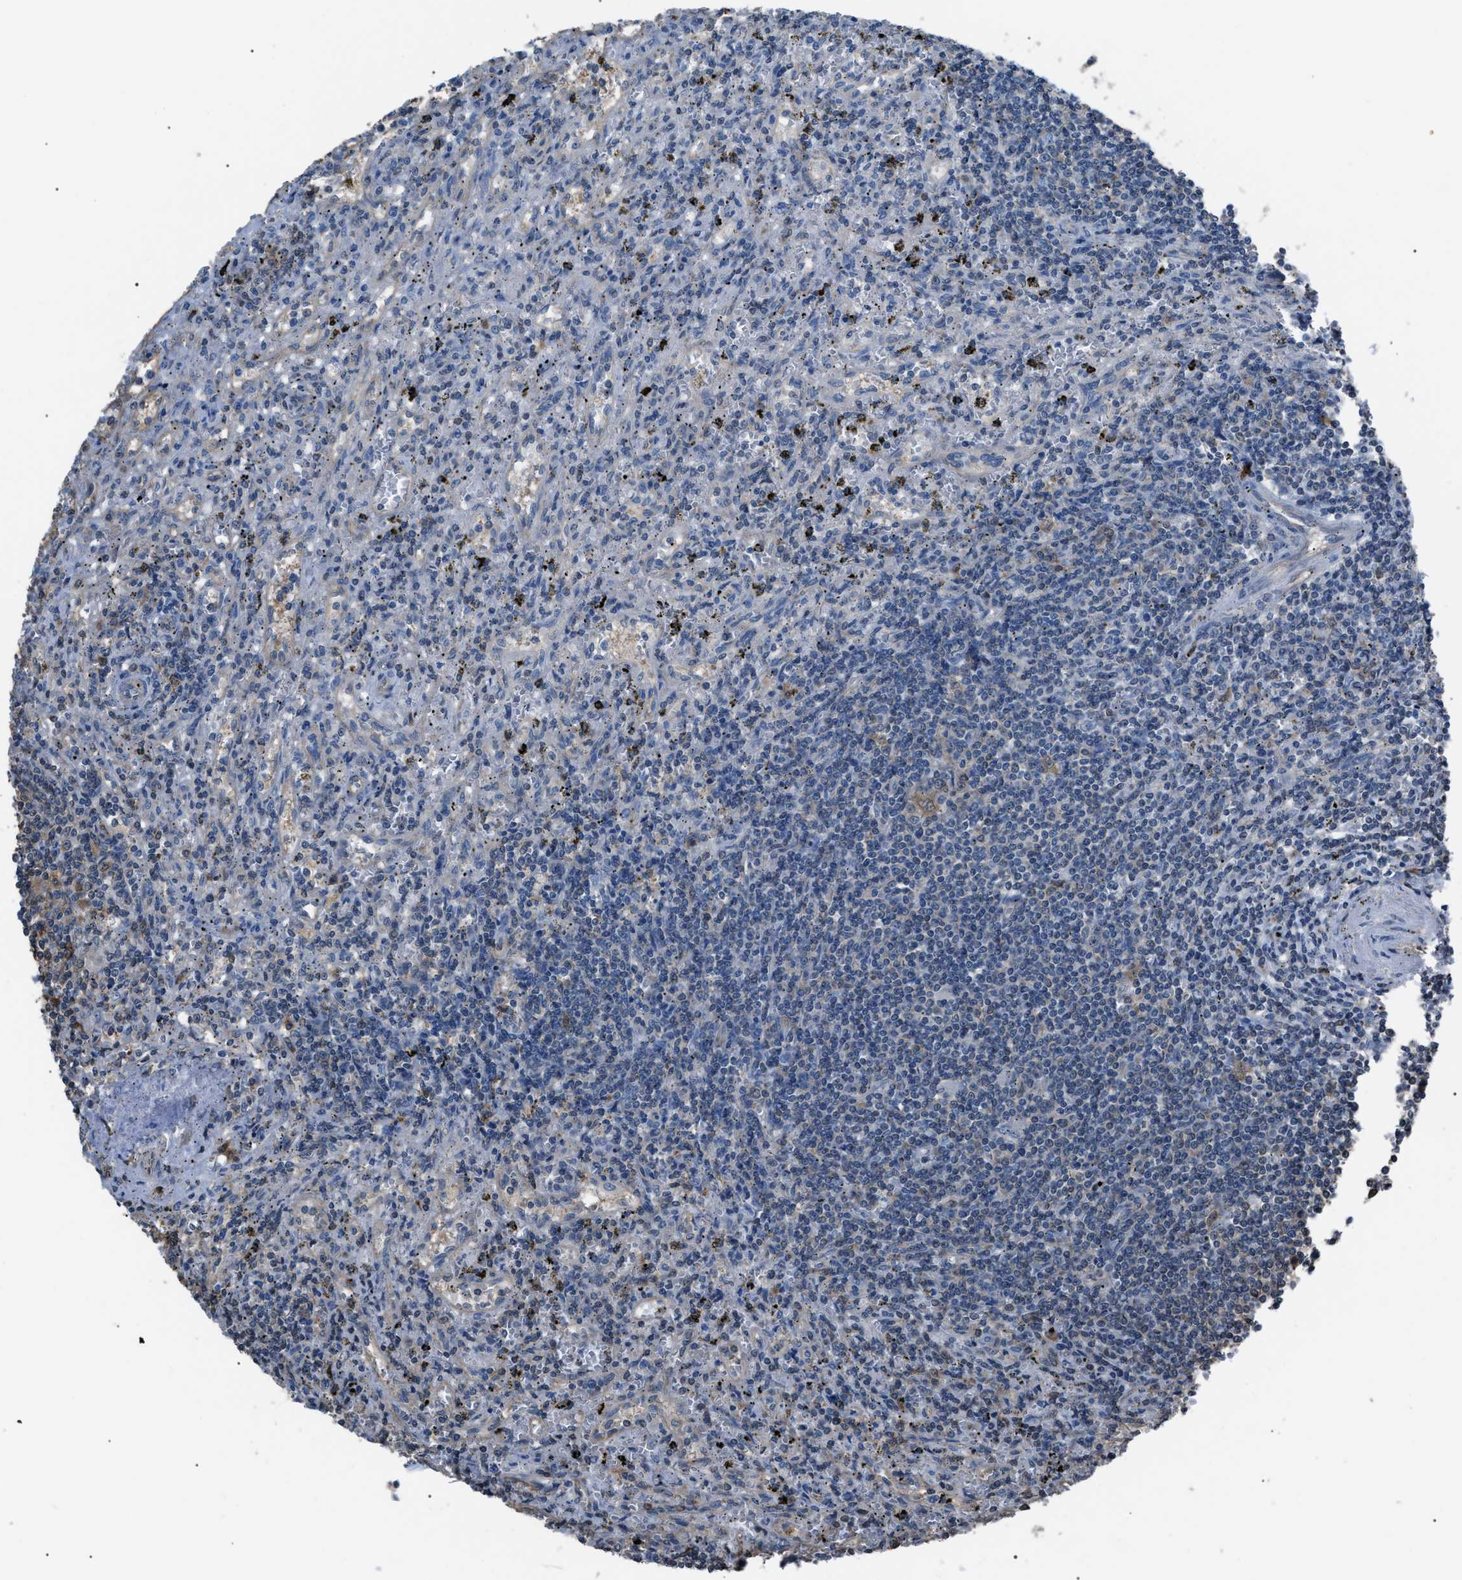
{"staining": {"intensity": "negative", "quantity": "none", "location": "none"}, "tissue": "lymphoma", "cell_type": "Tumor cells", "image_type": "cancer", "snomed": [{"axis": "morphology", "description": "Malignant lymphoma, non-Hodgkin's type, Low grade"}, {"axis": "topography", "description": "Spleen"}], "caption": "Immunohistochemistry of low-grade malignant lymphoma, non-Hodgkin's type exhibits no positivity in tumor cells.", "gene": "PDCD5", "patient": {"sex": "male", "age": 76}}